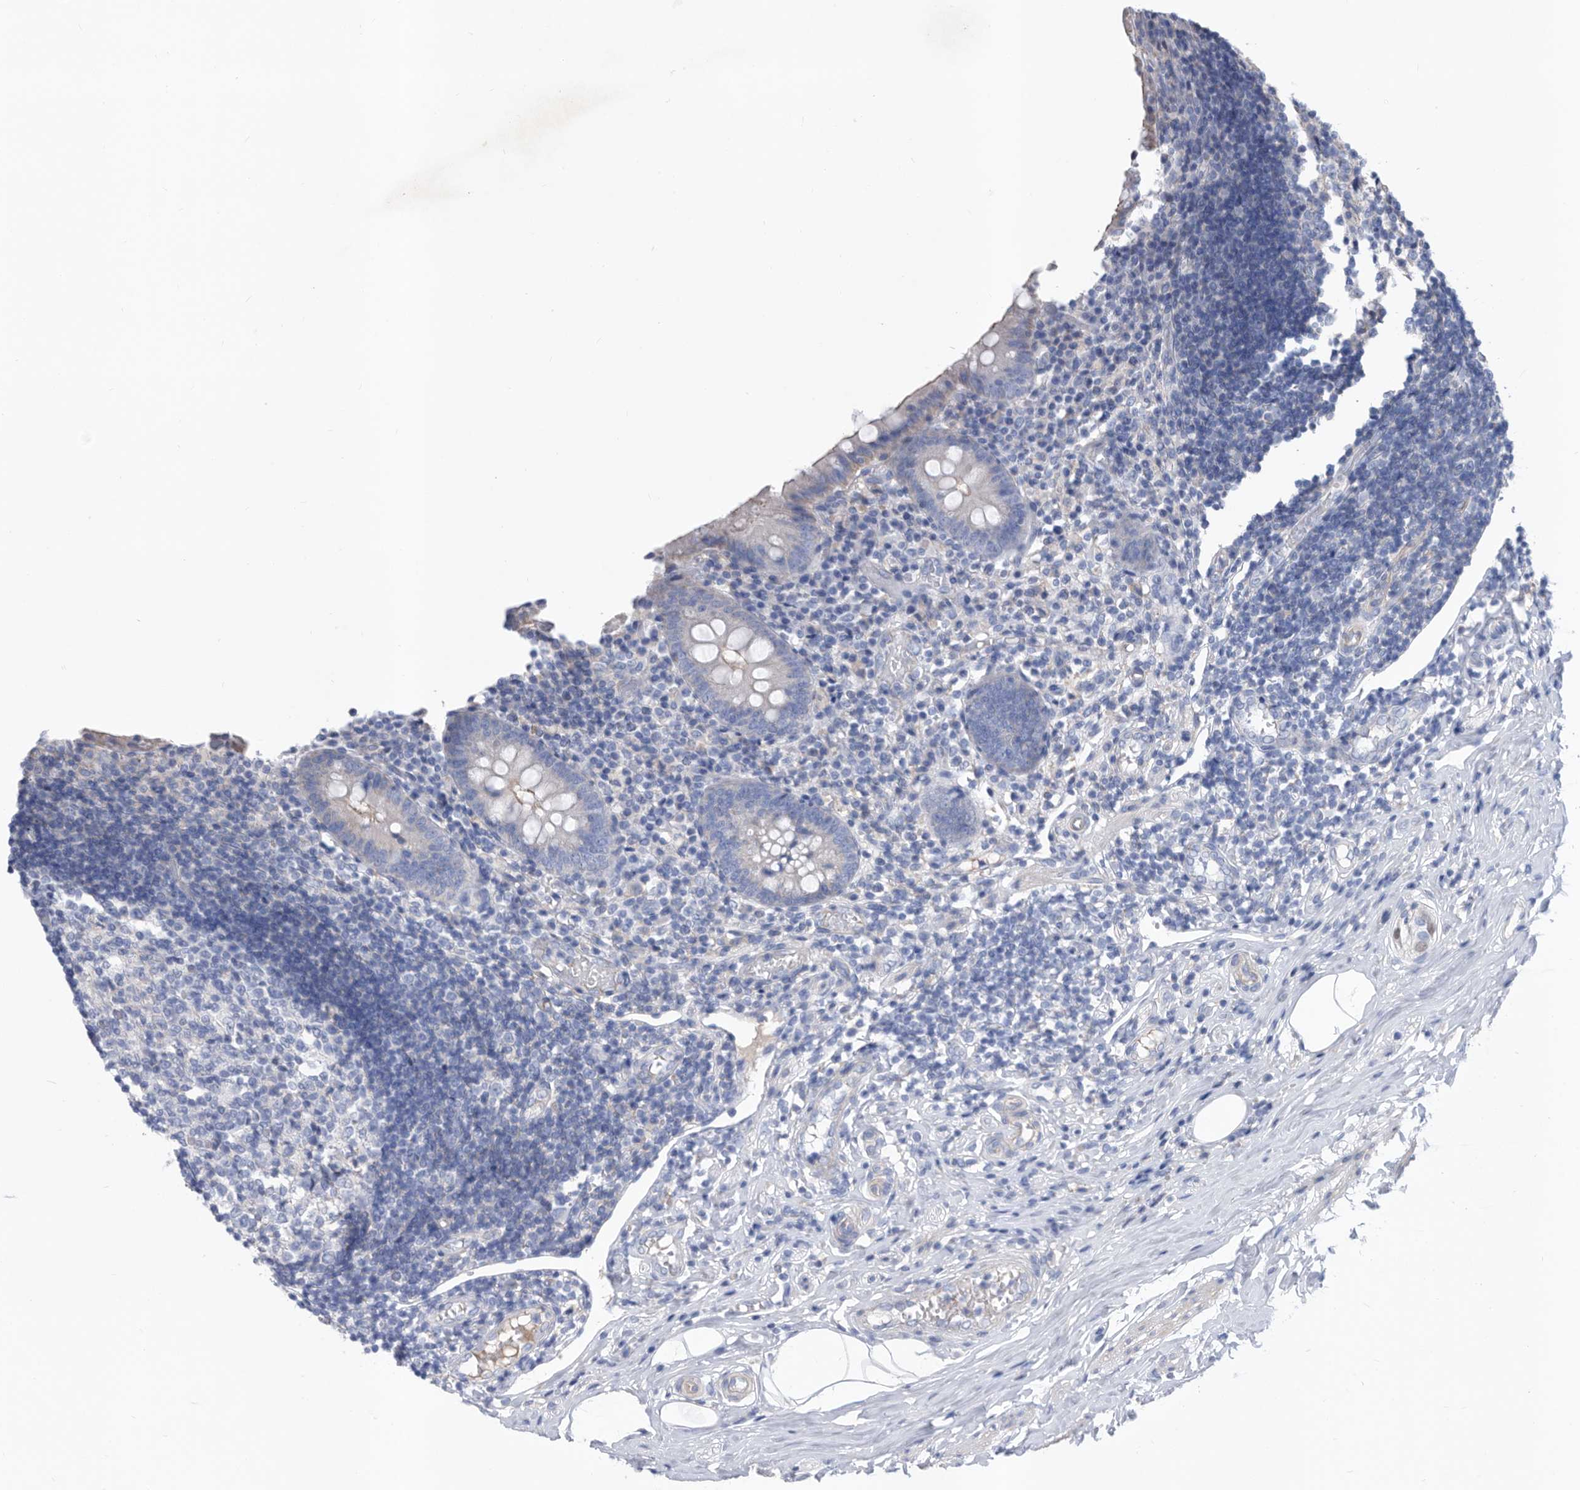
{"staining": {"intensity": "negative", "quantity": "none", "location": "none"}, "tissue": "appendix", "cell_type": "Glandular cells", "image_type": "normal", "snomed": [{"axis": "morphology", "description": "Normal tissue, NOS"}, {"axis": "topography", "description": "Appendix"}], "caption": "DAB immunohistochemical staining of unremarkable human appendix reveals no significant positivity in glandular cells.", "gene": "ATP13A3", "patient": {"sex": "female", "age": 17}}